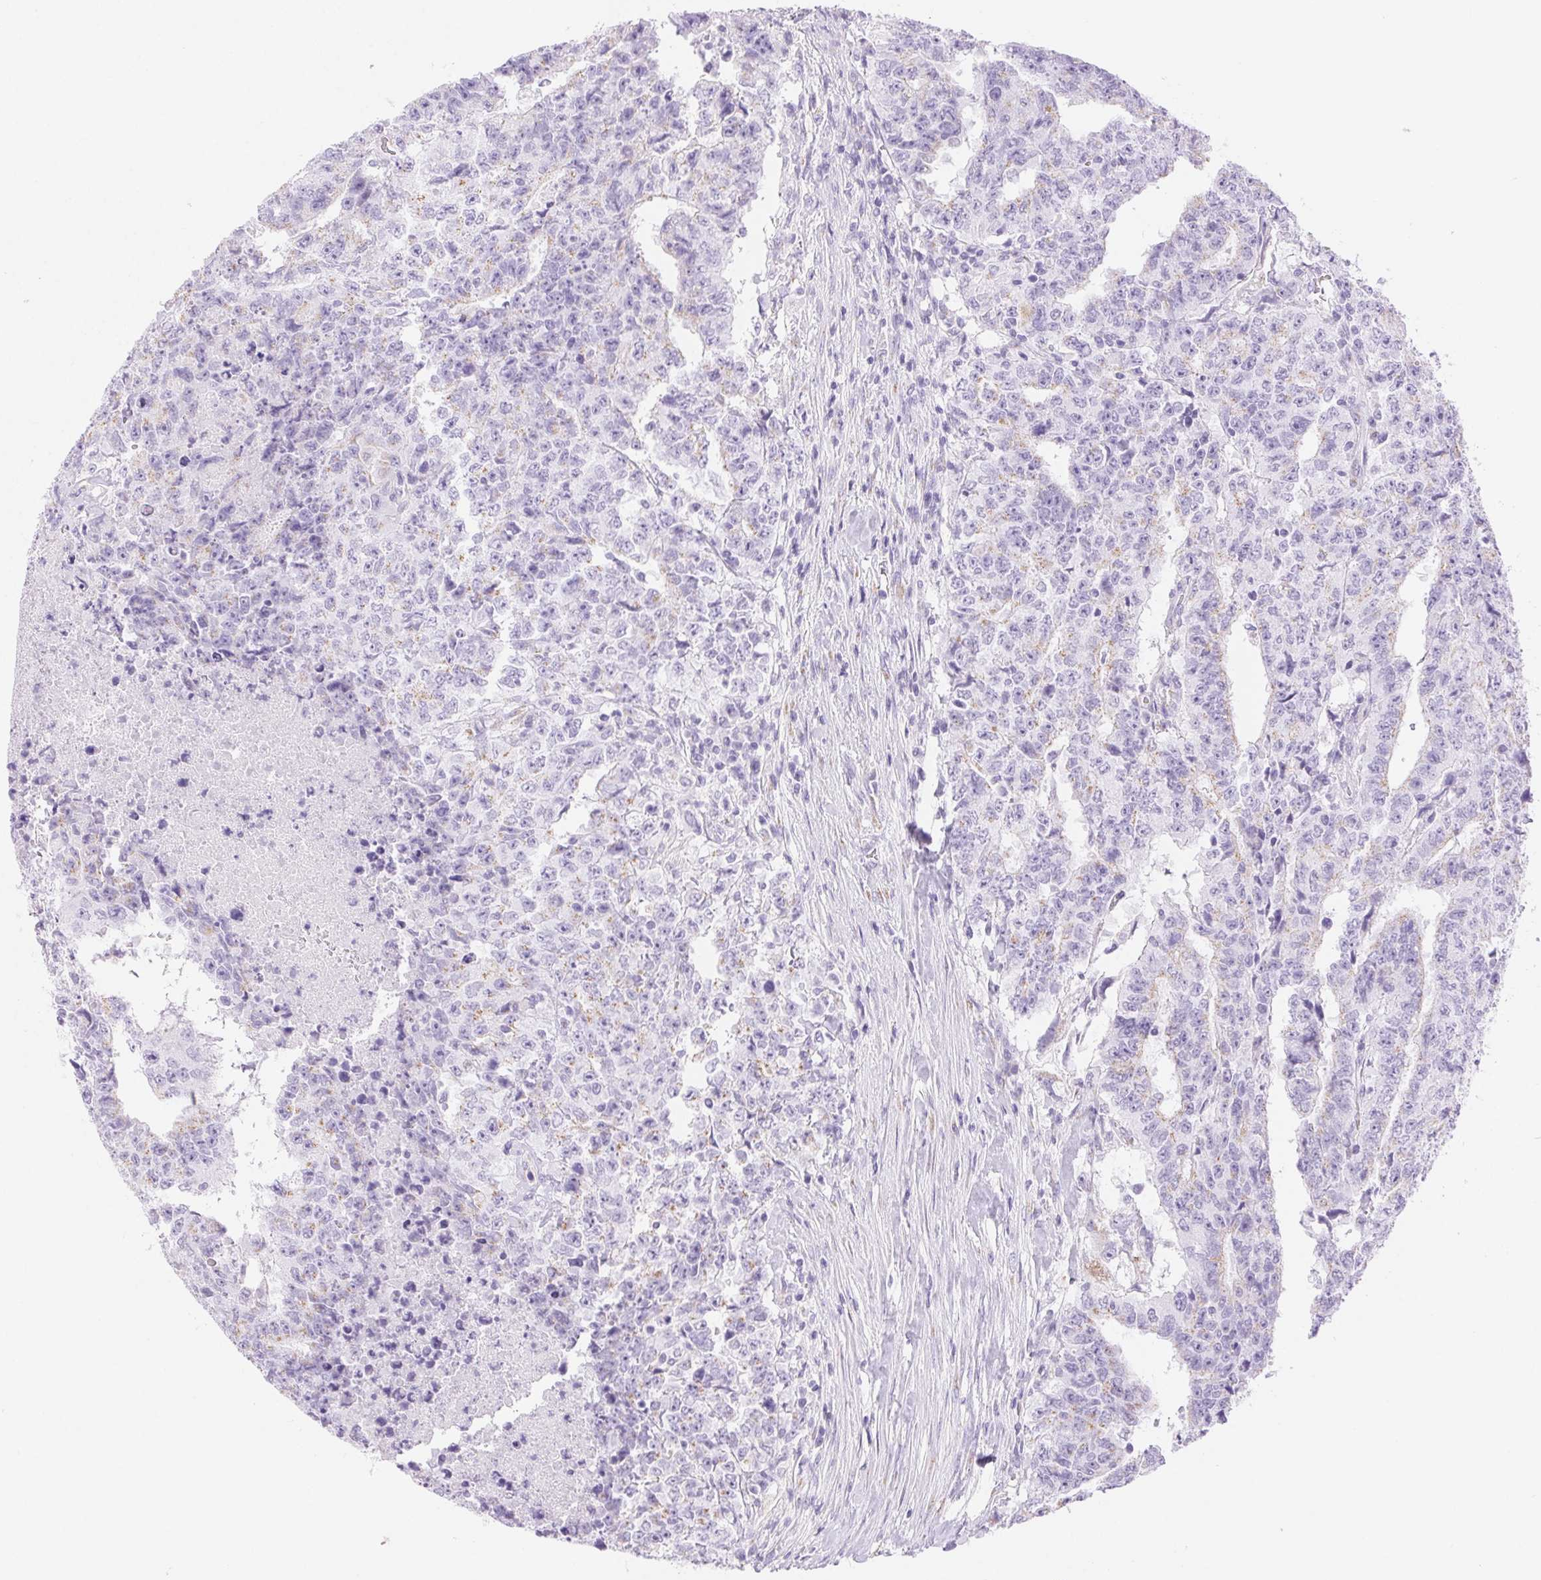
{"staining": {"intensity": "weak", "quantity": "<25%", "location": "cytoplasmic/membranous"}, "tissue": "testis cancer", "cell_type": "Tumor cells", "image_type": "cancer", "snomed": [{"axis": "morphology", "description": "Carcinoma, Embryonal, NOS"}, {"axis": "topography", "description": "Testis"}], "caption": "The photomicrograph exhibits no significant expression in tumor cells of embryonal carcinoma (testis). (Brightfield microscopy of DAB (3,3'-diaminobenzidine) IHC at high magnification).", "gene": "SERPINB3", "patient": {"sex": "male", "age": 24}}